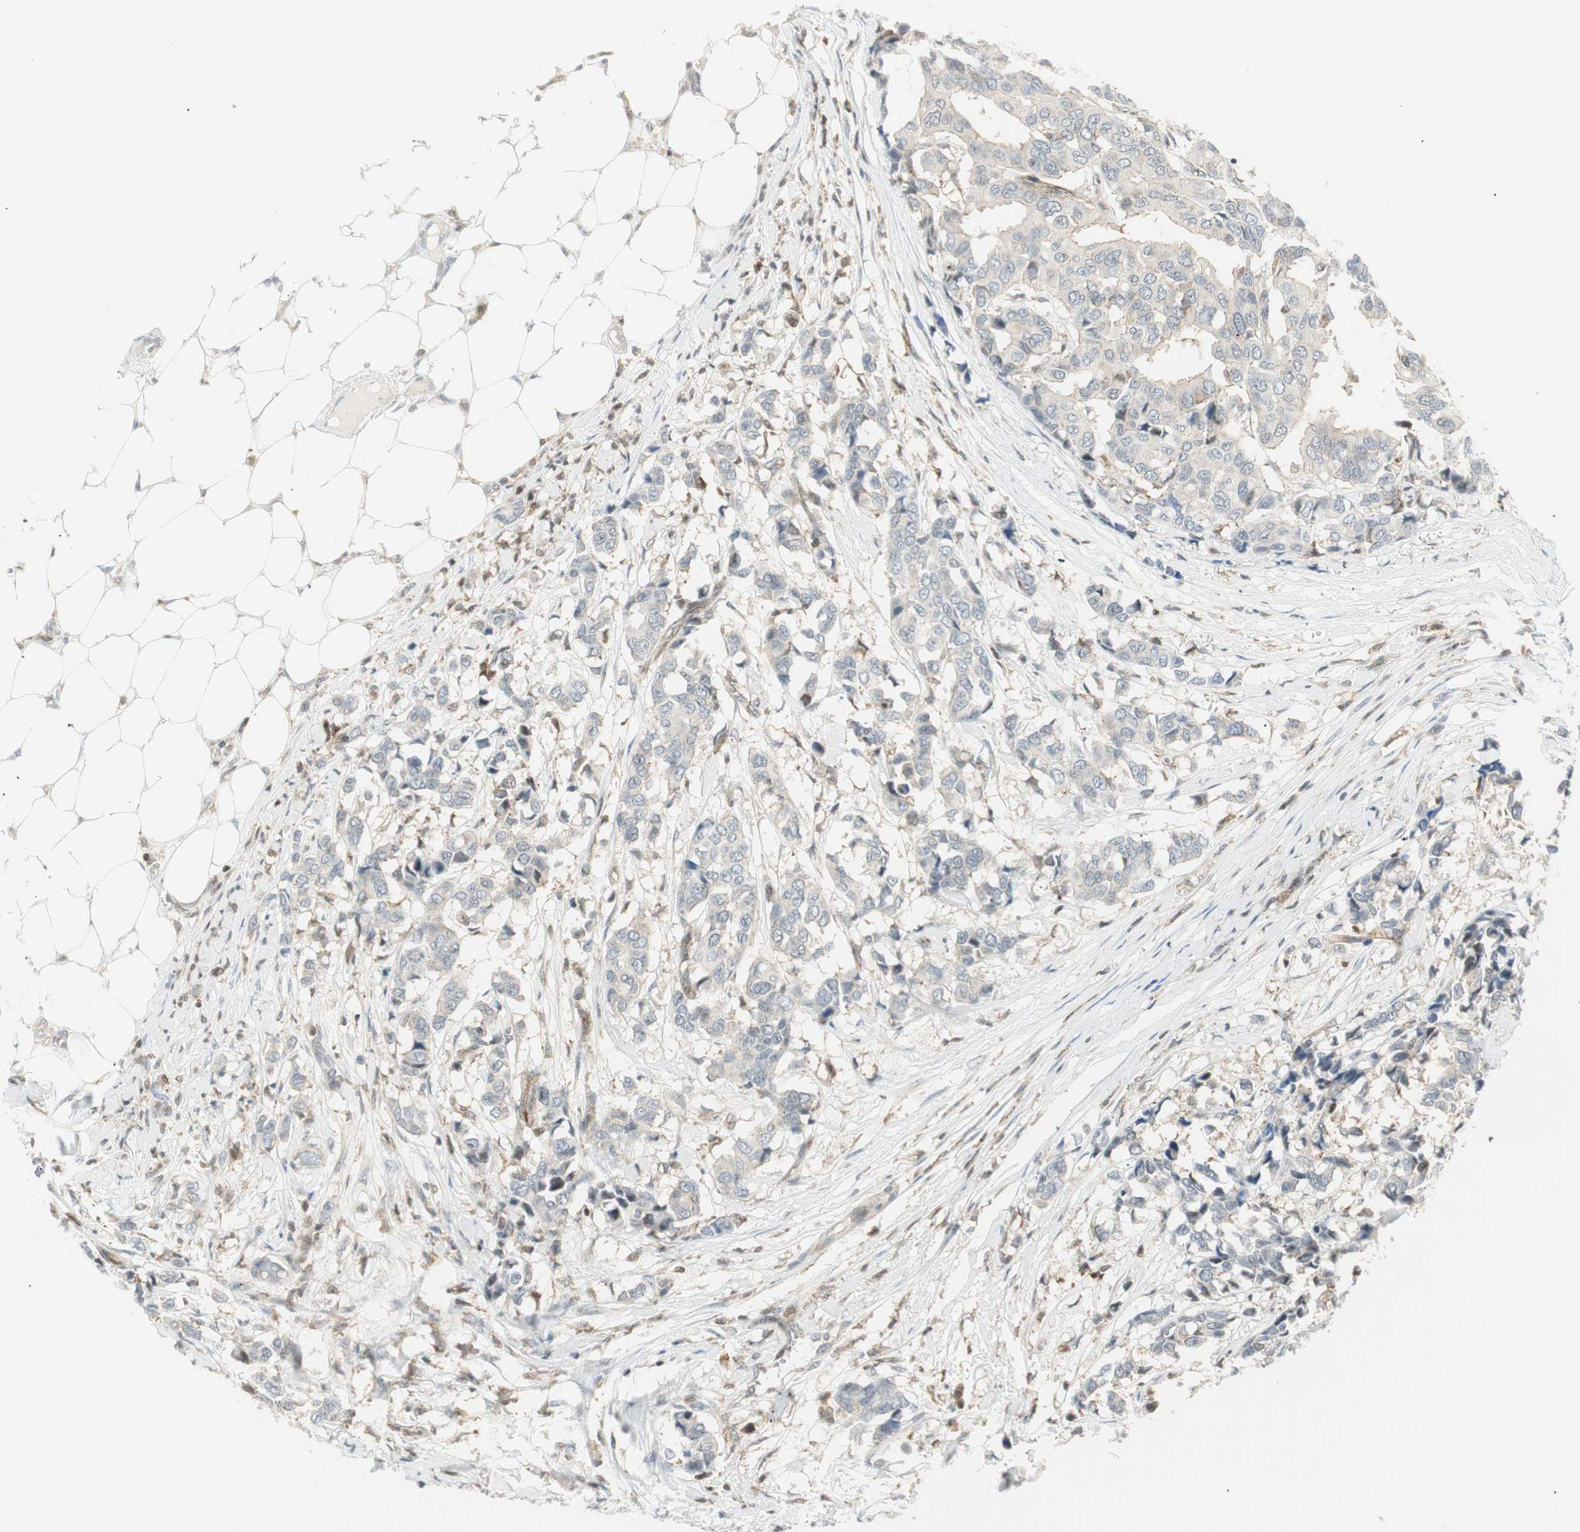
{"staining": {"intensity": "weak", "quantity": ">75%", "location": "cytoplasmic/membranous"}, "tissue": "breast cancer", "cell_type": "Tumor cells", "image_type": "cancer", "snomed": [{"axis": "morphology", "description": "Duct carcinoma"}, {"axis": "topography", "description": "Breast"}], "caption": "A micrograph showing weak cytoplasmic/membranous positivity in approximately >75% of tumor cells in breast cancer, as visualized by brown immunohistochemical staining.", "gene": "PPP1CA", "patient": {"sex": "female", "age": 87}}